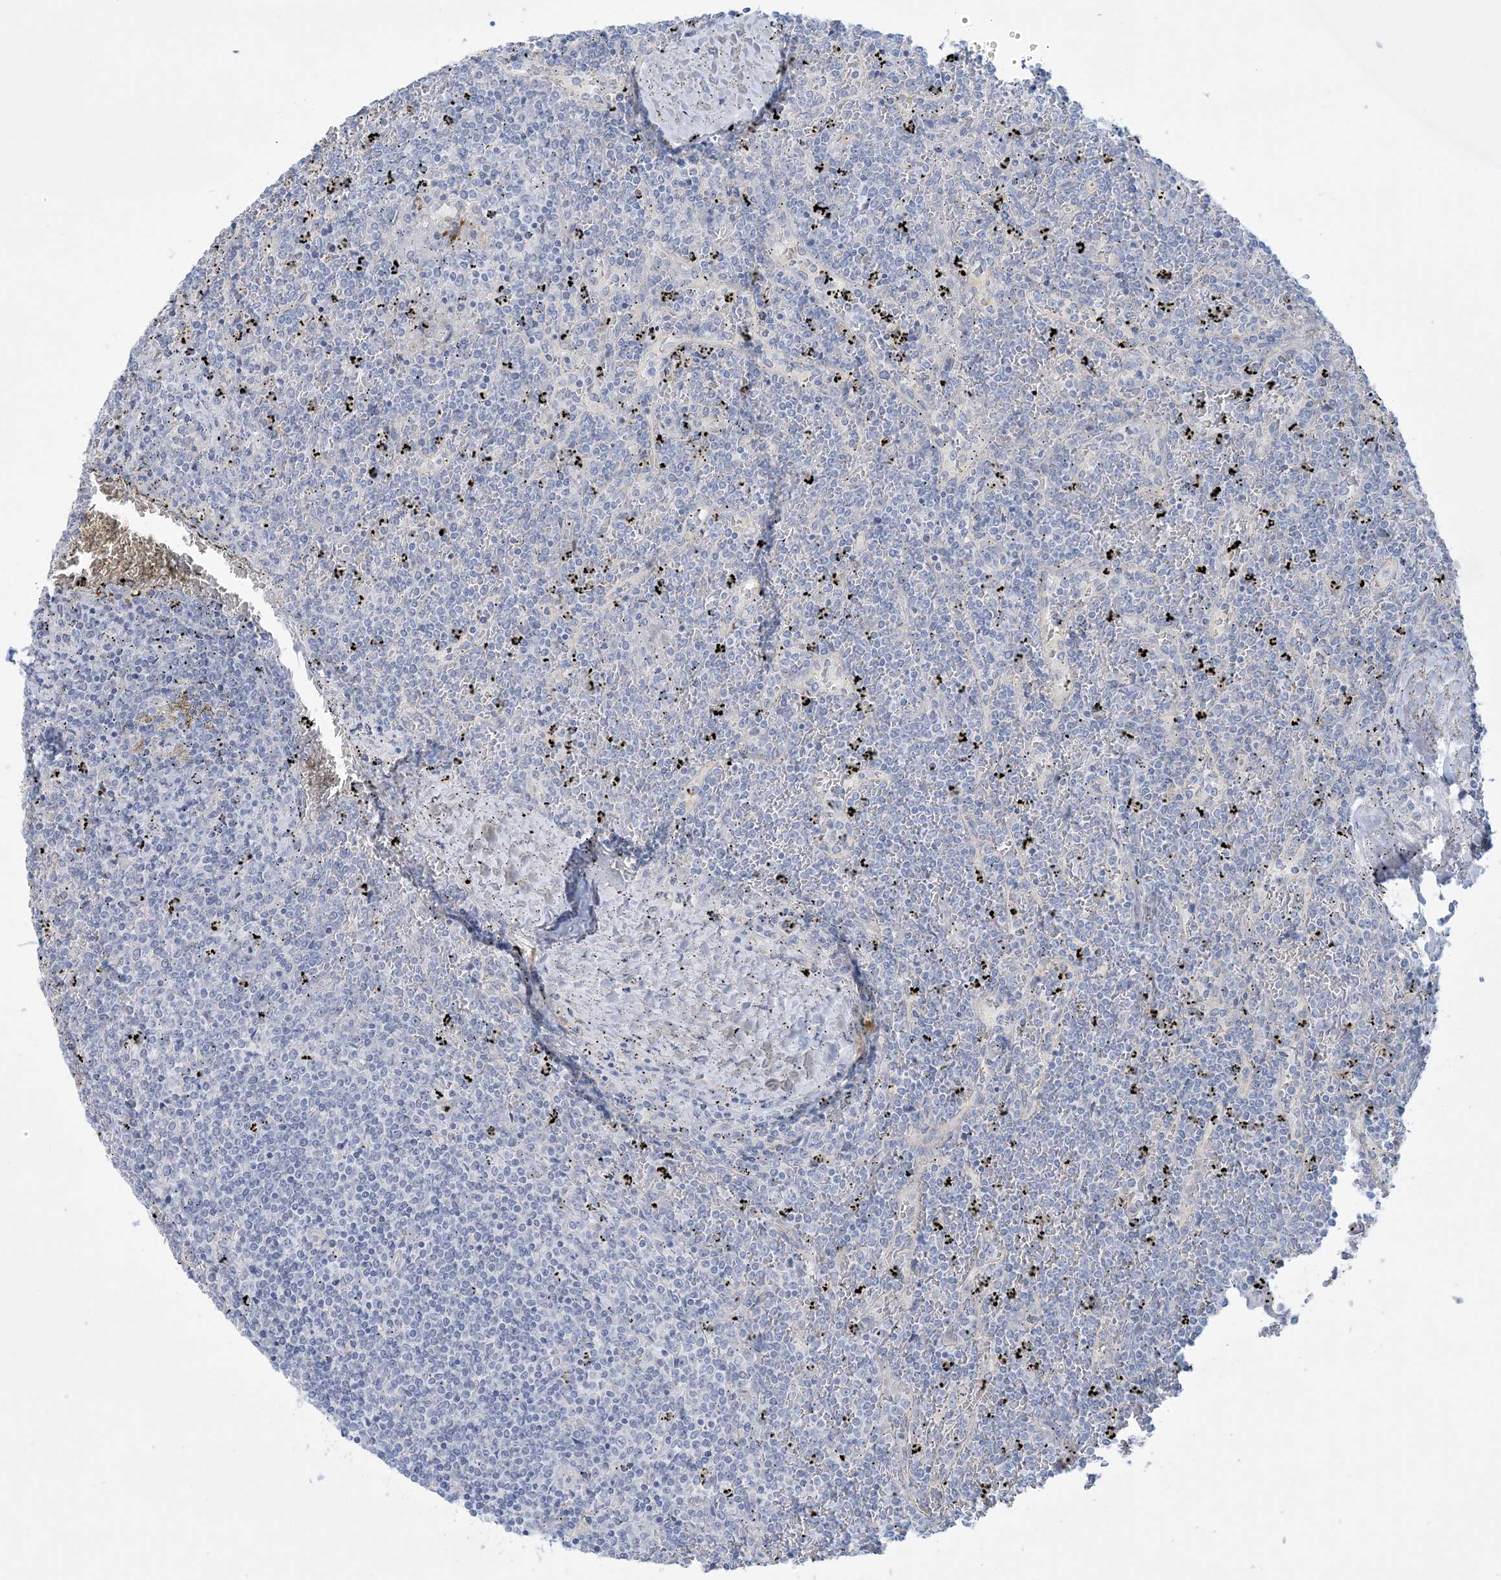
{"staining": {"intensity": "negative", "quantity": "none", "location": "none"}, "tissue": "lymphoma", "cell_type": "Tumor cells", "image_type": "cancer", "snomed": [{"axis": "morphology", "description": "Malignant lymphoma, non-Hodgkin's type, Low grade"}, {"axis": "topography", "description": "Spleen"}], "caption": "Tumor cells are negative for brown protein staining in low-grade malignant lymphoma, non-Hodgkin's type.", "gene": "MTHFD2L", "patient": {"sex": "female", "age": 19}}